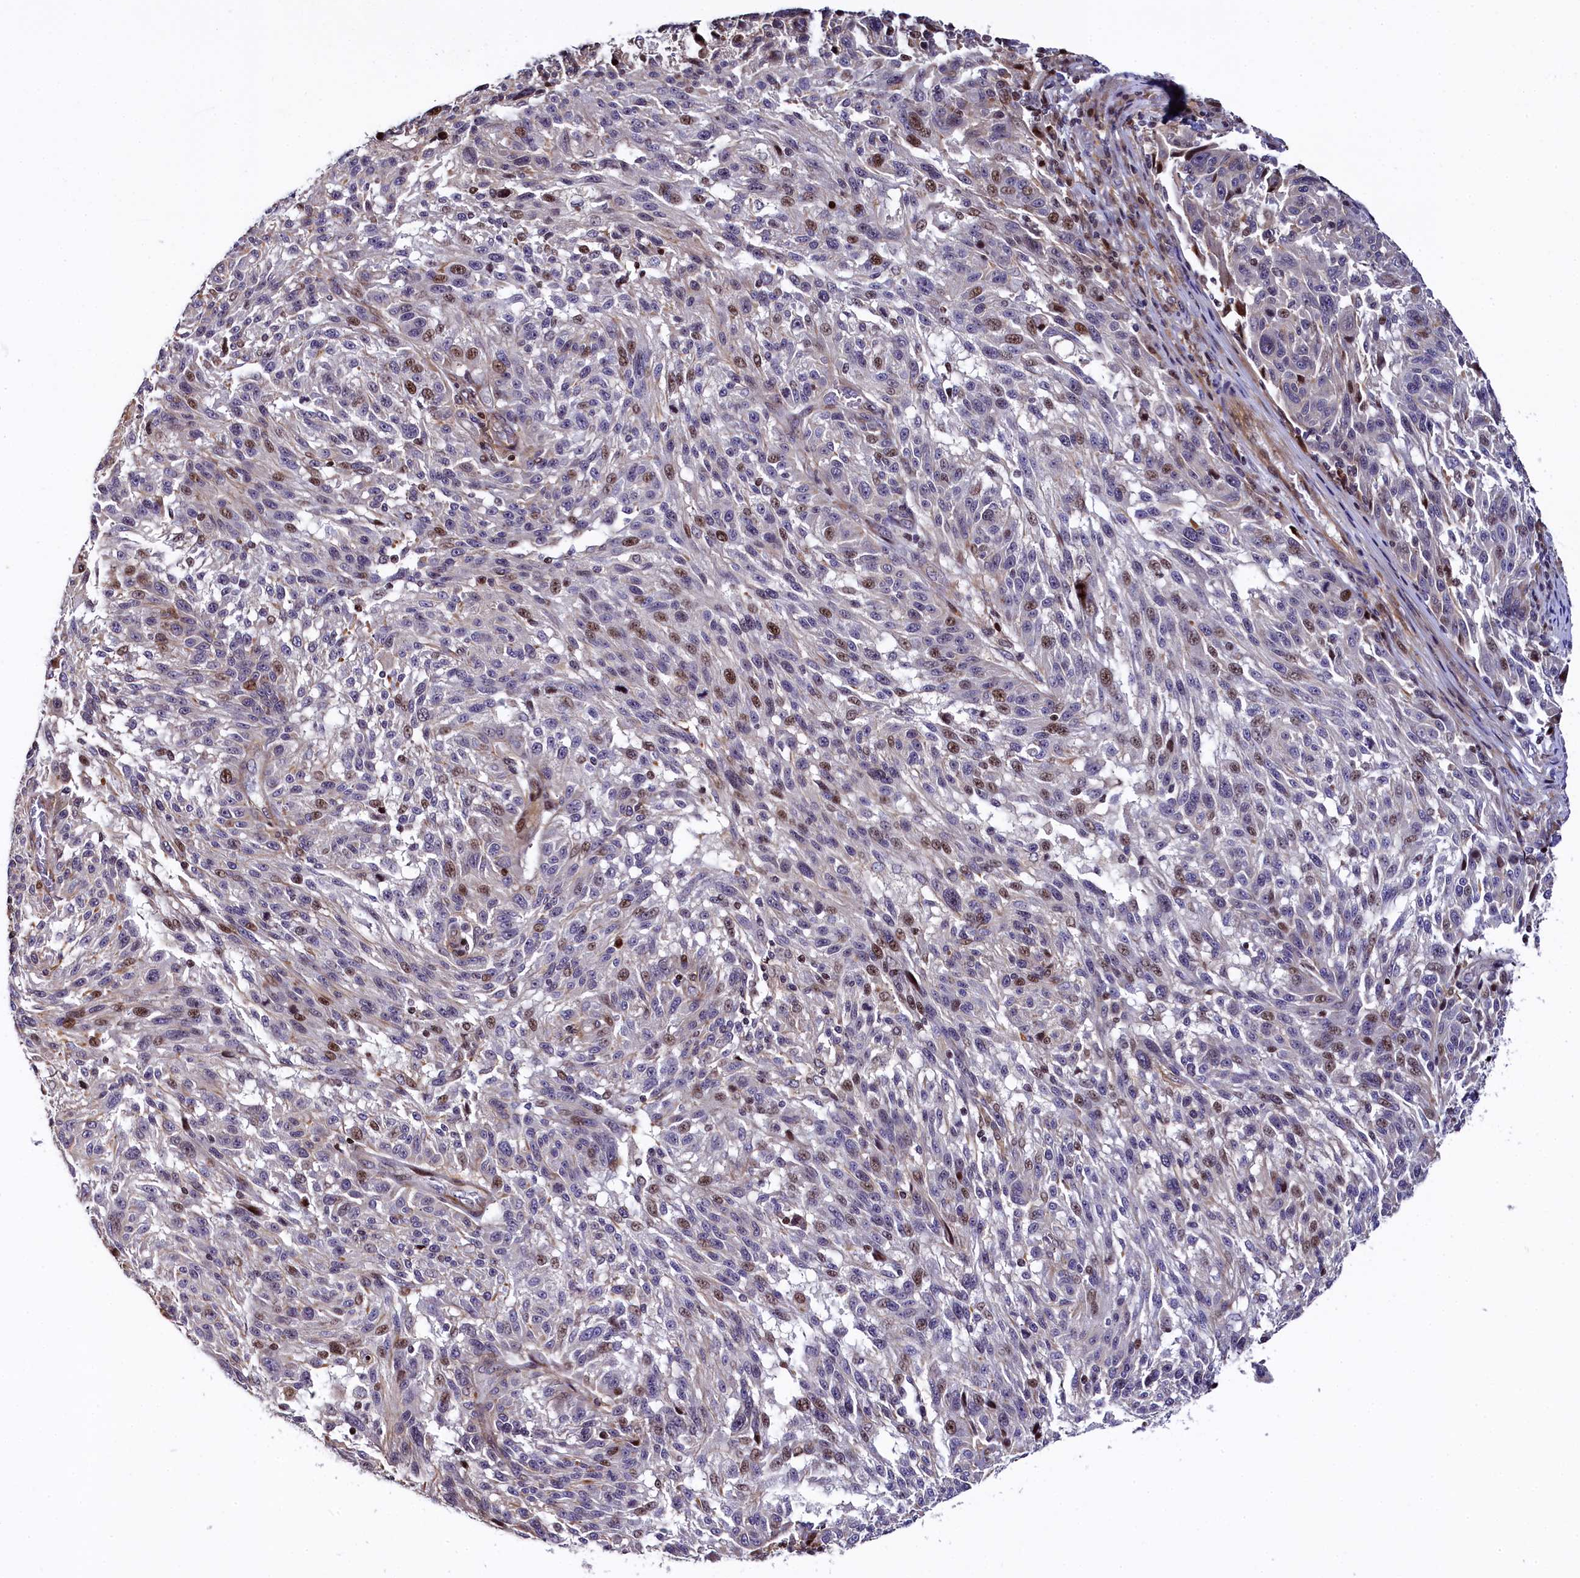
{"staining": {"intensity": "moderate", "quantity": "25%-75%", "location": "nuclear"}, "tissue": "melanoma", "cell_type": "Tumor cells", "image_type": "cancer", "snomed": [{"axis": "morphology", "description": "Malignant melanoma, NOS"}, {"axis": "topography", "description": "Skin"}], "caption": "Immunohistochemical staining of human melanoma shows moderate nuclear protein positivity in approximately 25%-75% of tumor cells.", "gene": "TGDS", "patient": {"sex": "male", "age": 53}}